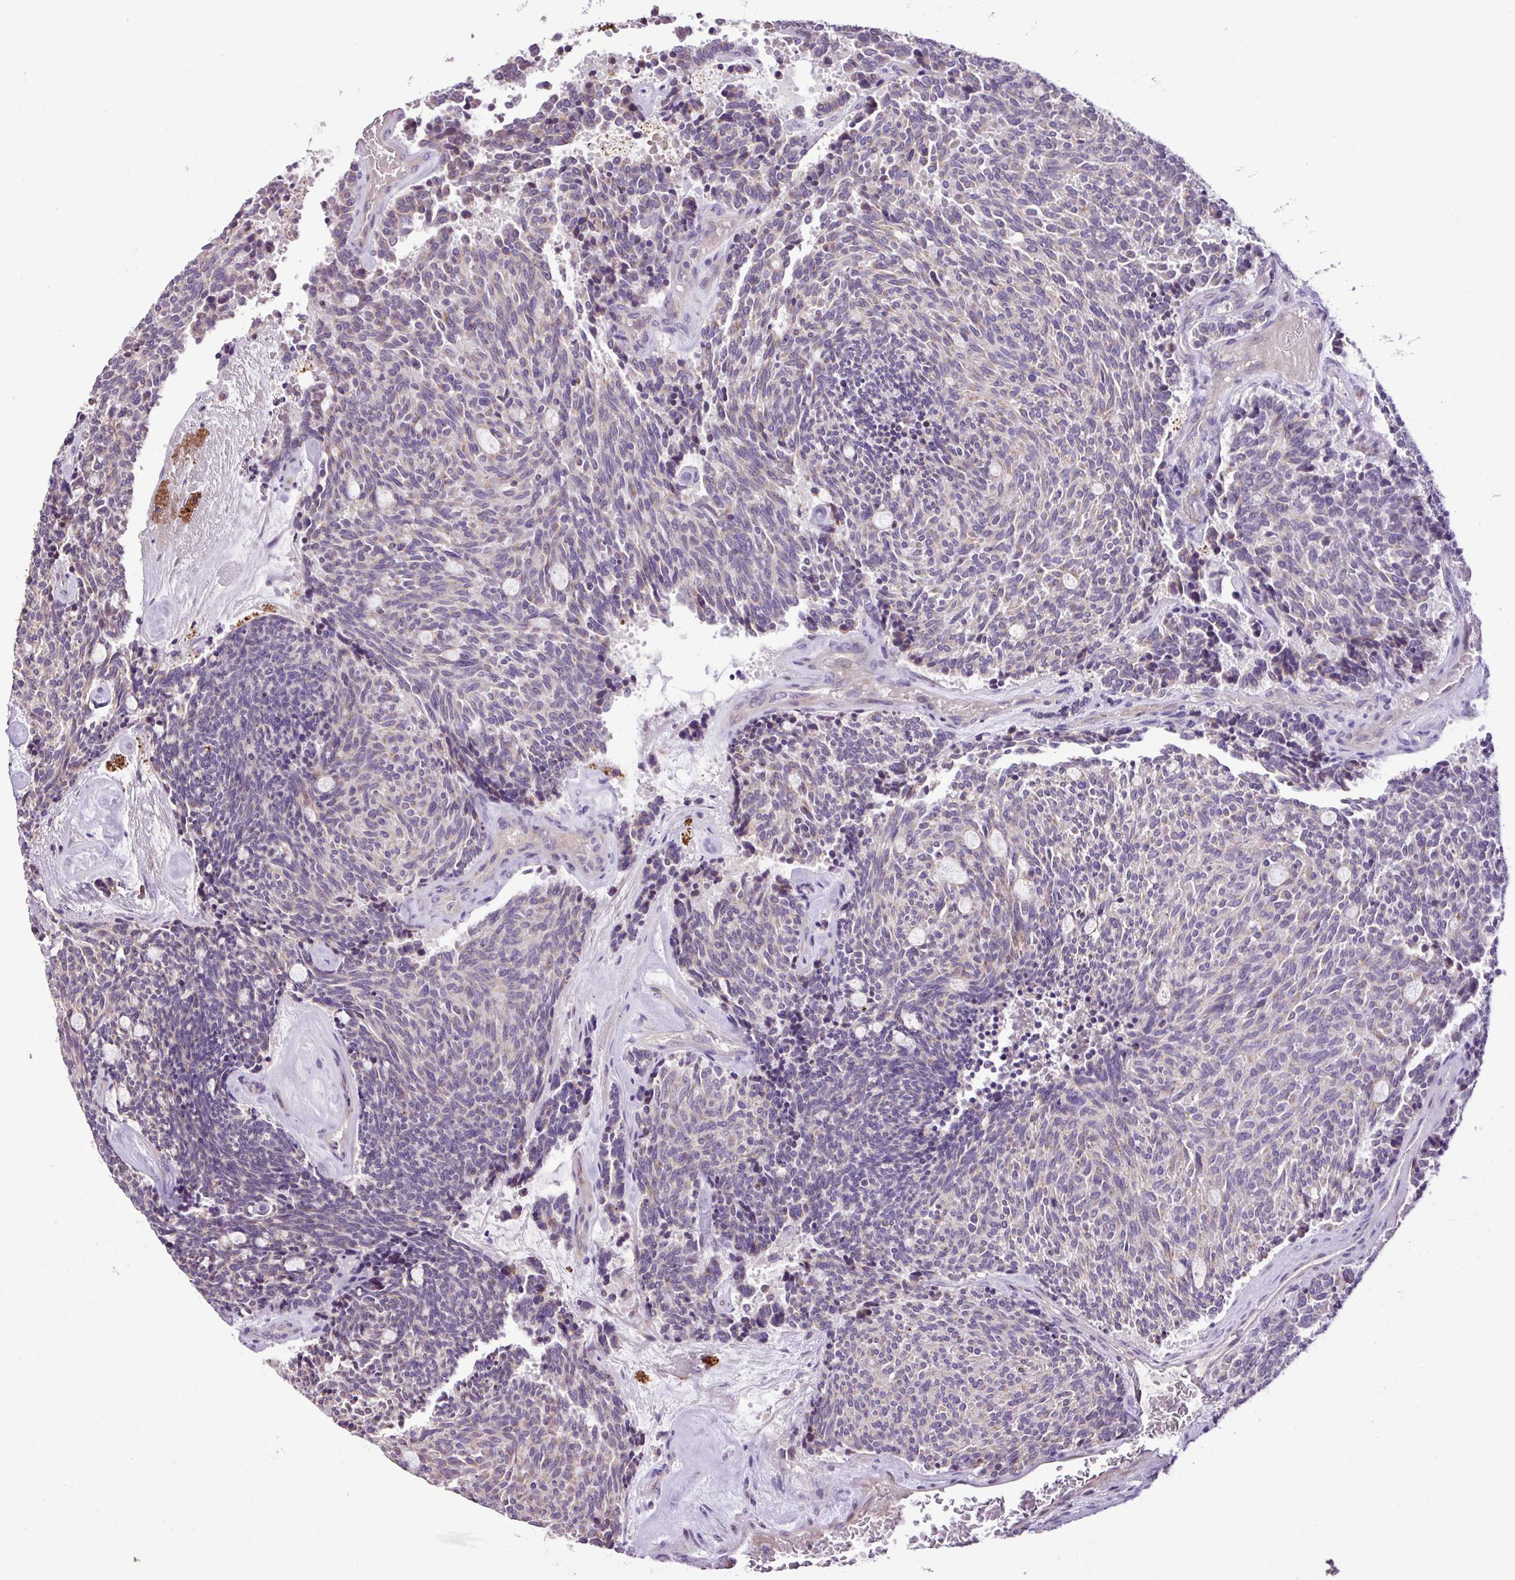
{"staining": {"intensity": "weak", "quantity": "<25%", "location": "cytoplasmic/membranous"}, "tissue": "carcinoid", "cell_type": "Tumor cells", "image_type": "cancer", "snomed": [{"axis": "morphology", "description": "Carcinoid, malignant, NOS"}, {"axis": "topography", "description": "Pancreas"}], "caption": "High magnification brightfield microscopy of malignant carcinoid stained with DAB (brown) and counterstained with hematoxylin (blue): tumor cells show no significant expression.", "gene": "ZNF266", "patient": {"sex": "female", "age": 54}}